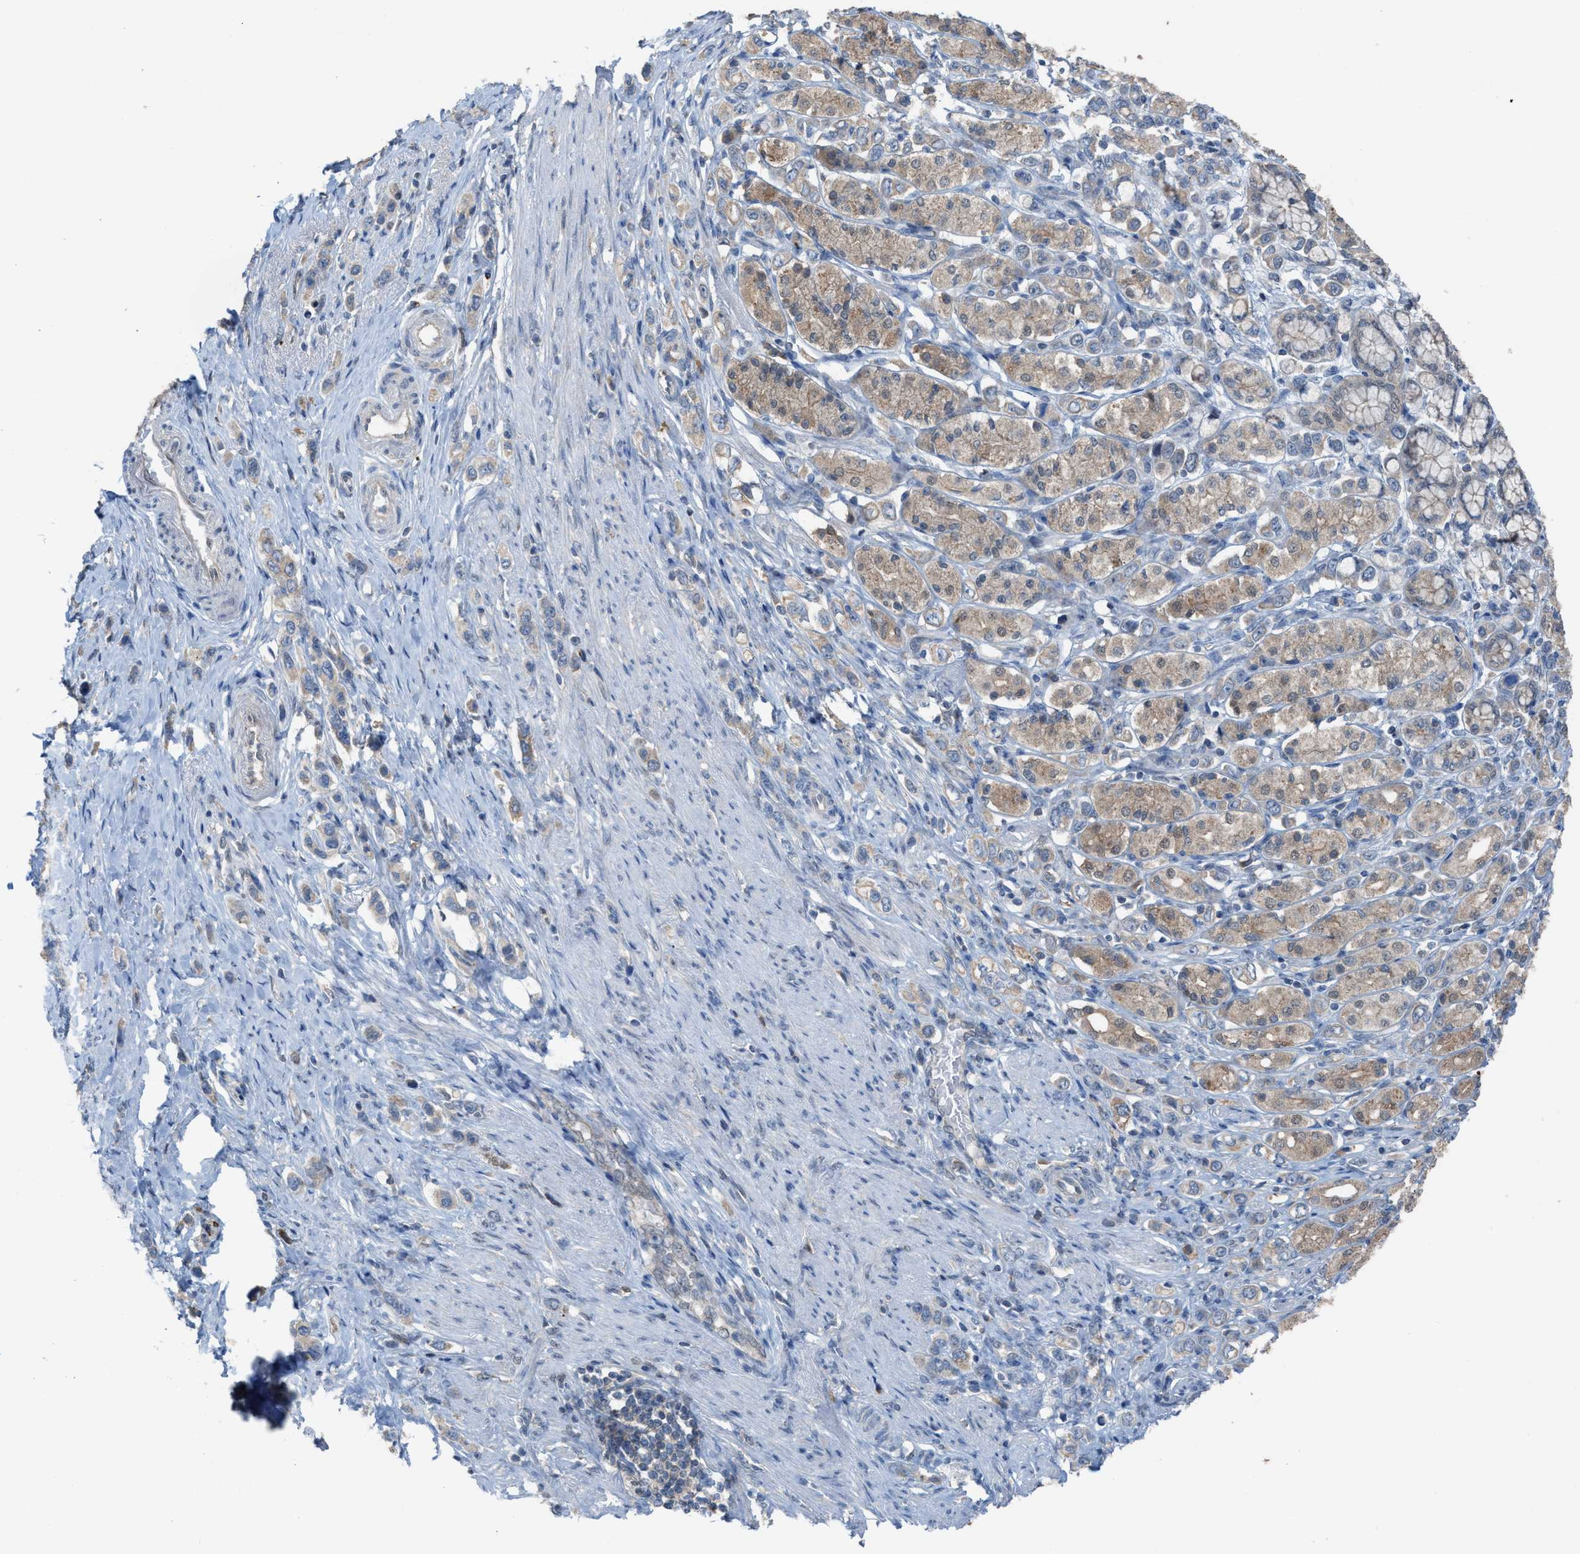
{"staining": {"intensity": "weak", "quantity": "25%-75%", "location": "cytoplasmic/membranous"}, "tissue": "stomach cancer", "cell_type": "Tumor cells", "image_type": "cancer", "snomed": [{"axis": "morphology", "description": "Adenocarcinoma, NOS"}, {"axis": "topography", "description": "Stomach"}], "caption": "A low amount of weak cytoplasmic/membranous expression is present in approximately 25%-75% of tumor cells in stomach cancer tissue.", "gene": "PLAA", "patient": {"sex": "female", "age": 65}}